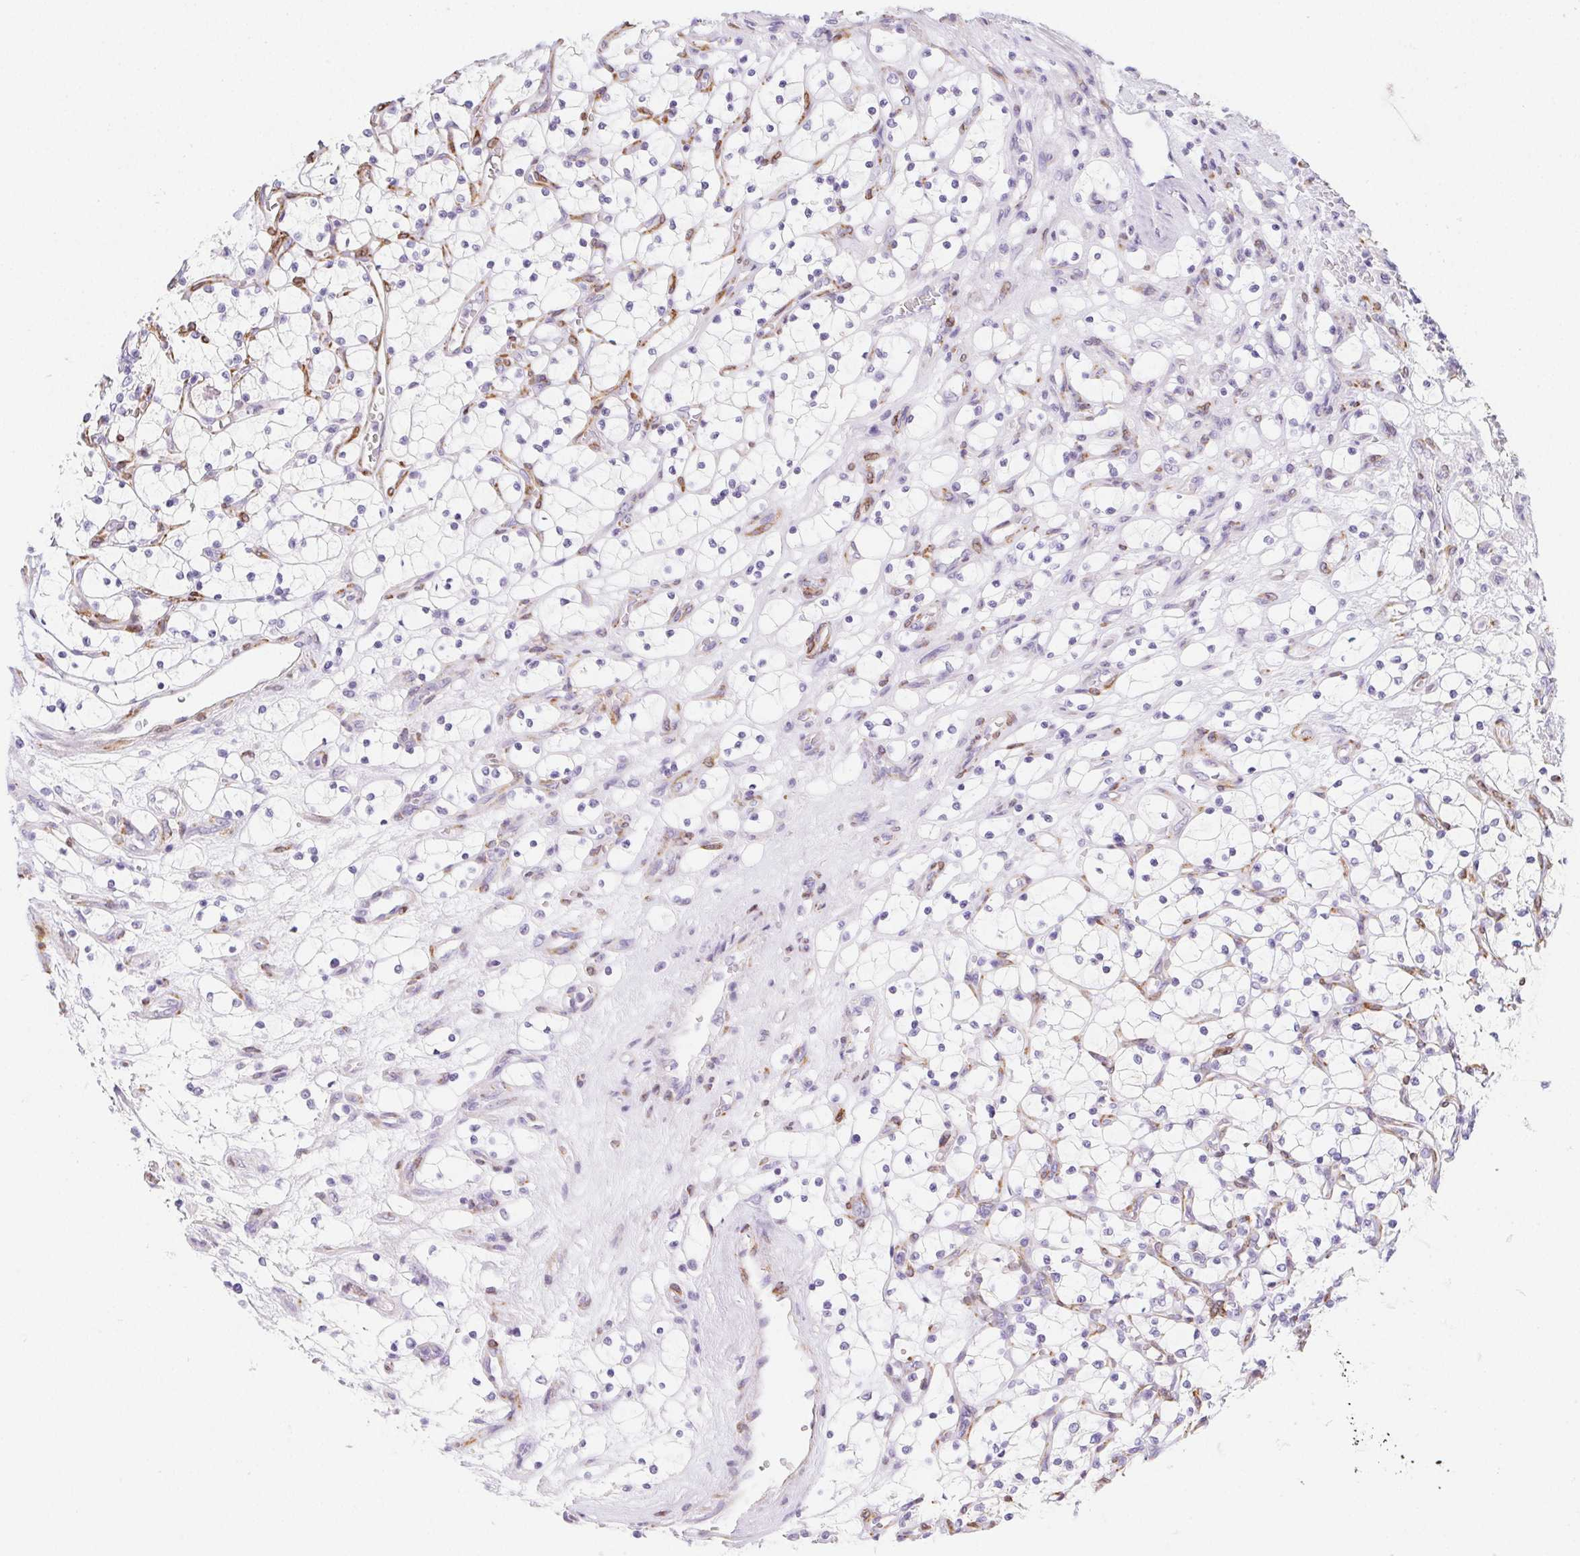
{"staining": {"intensity": "negative", "quantity": "none", "location": "none"}, "tissue": "renal cancer", "cell_type": "Tumor cells", "image_type": "cancer", "snomed": [{"axis": "morphology", "description": "Adenocarcinoma, NOS"}, {"axis": "topography", "description": "Kidney"}], "caption": "Immunohistochemistry (IHC) histopathology image of renal cancer (adenocarcinoma) stained for a protein (brown), which demonstrates no expression in tumor cells.", "gene": "HRC", "patient": {"sex": "female", "age": 69}}